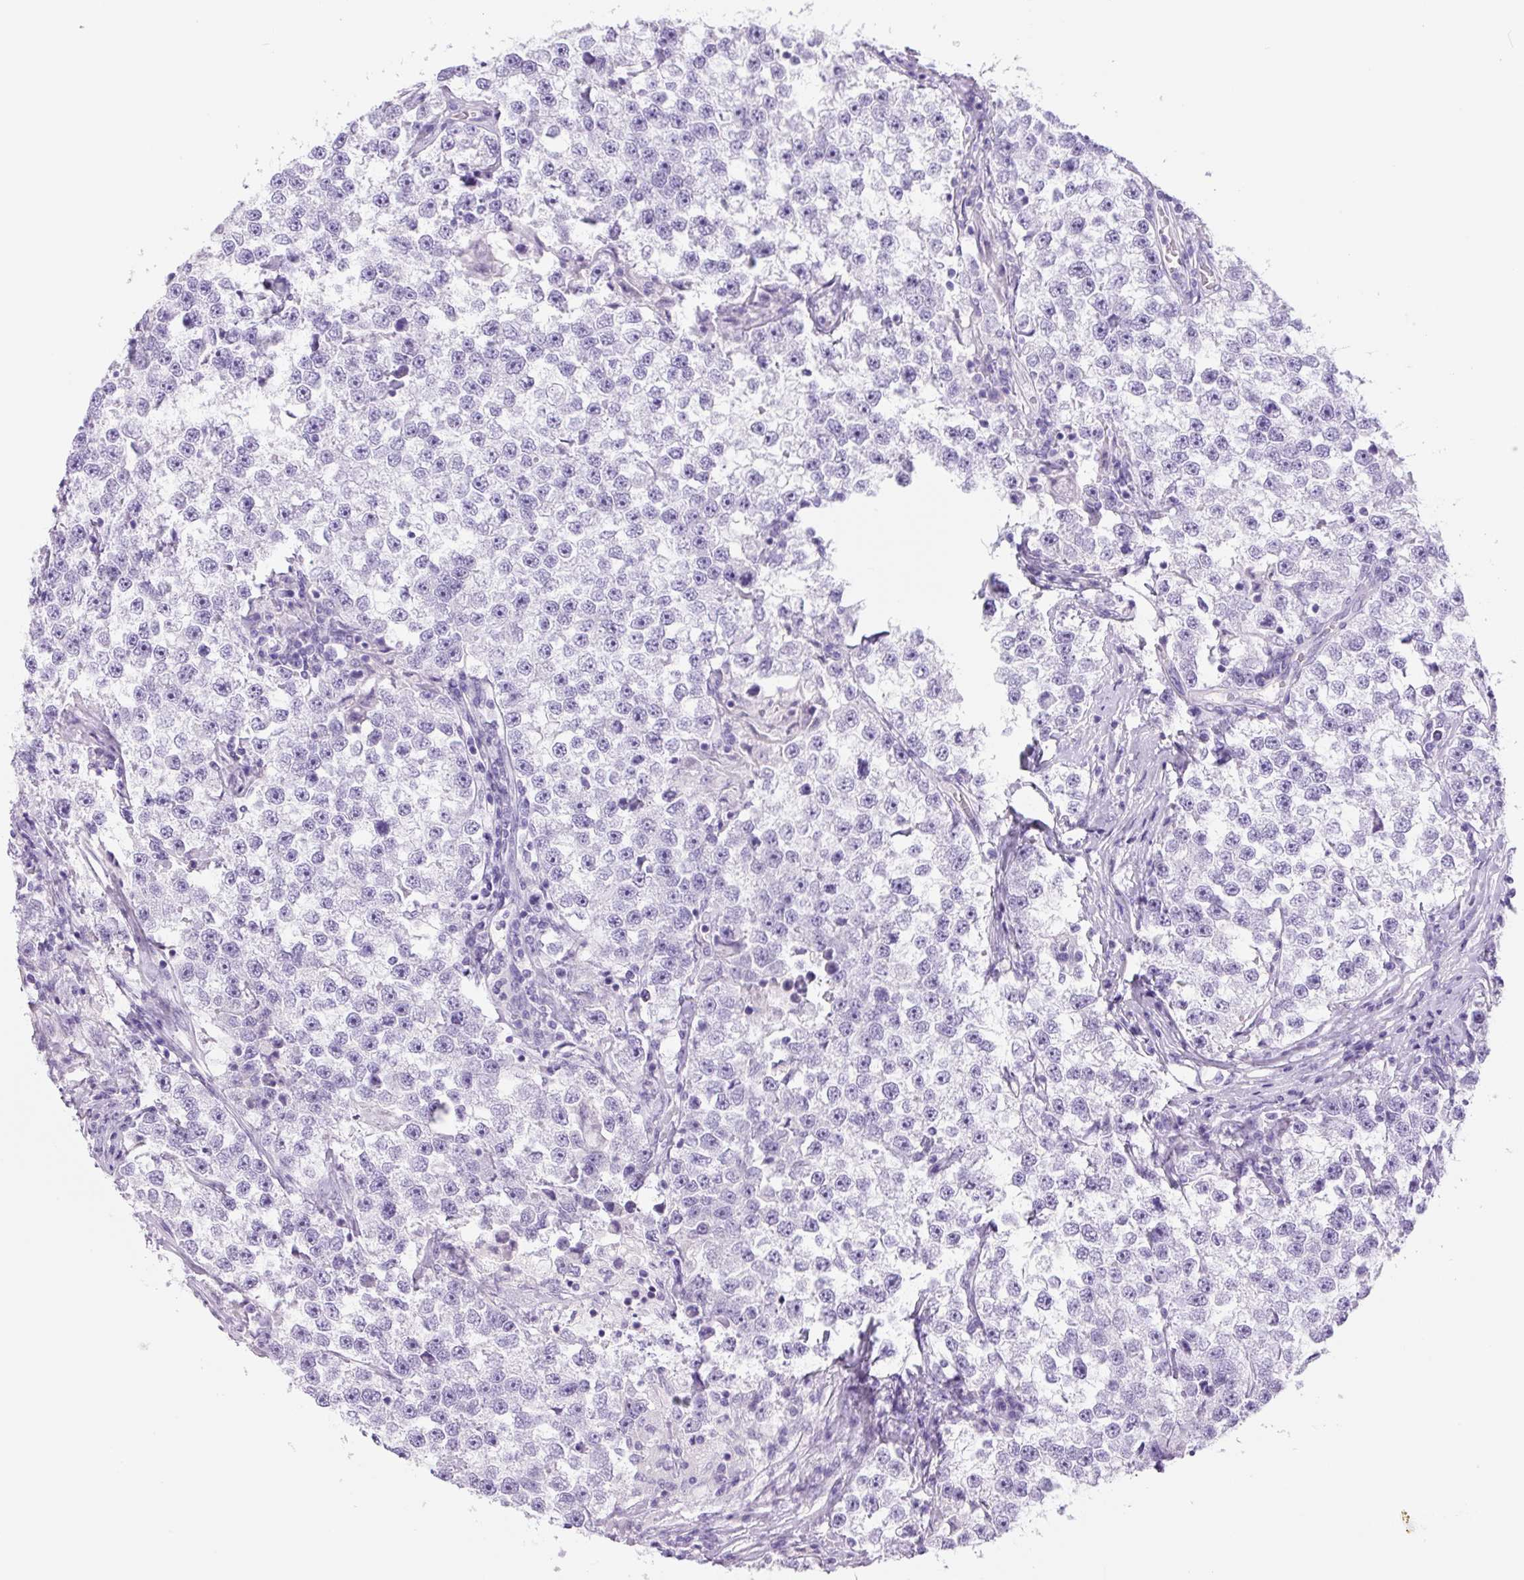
{"staining": {"intensity": "negative", "quantity": "none", "location": "none"}, "tissue": "testis cancer", "cell_type": "Tumor cells", "image_type": "cancer", "snomed": [{"axis": "morphology", "description": "Seminoma, NOS"}, {"axis": "topography", "description": "Testis"}], "caption": "Image shows no protein positivity in tumor cells of testis seminoma tissue.", "gene": "PRRT1", "patient": {"sex": "male", "age": 46}}